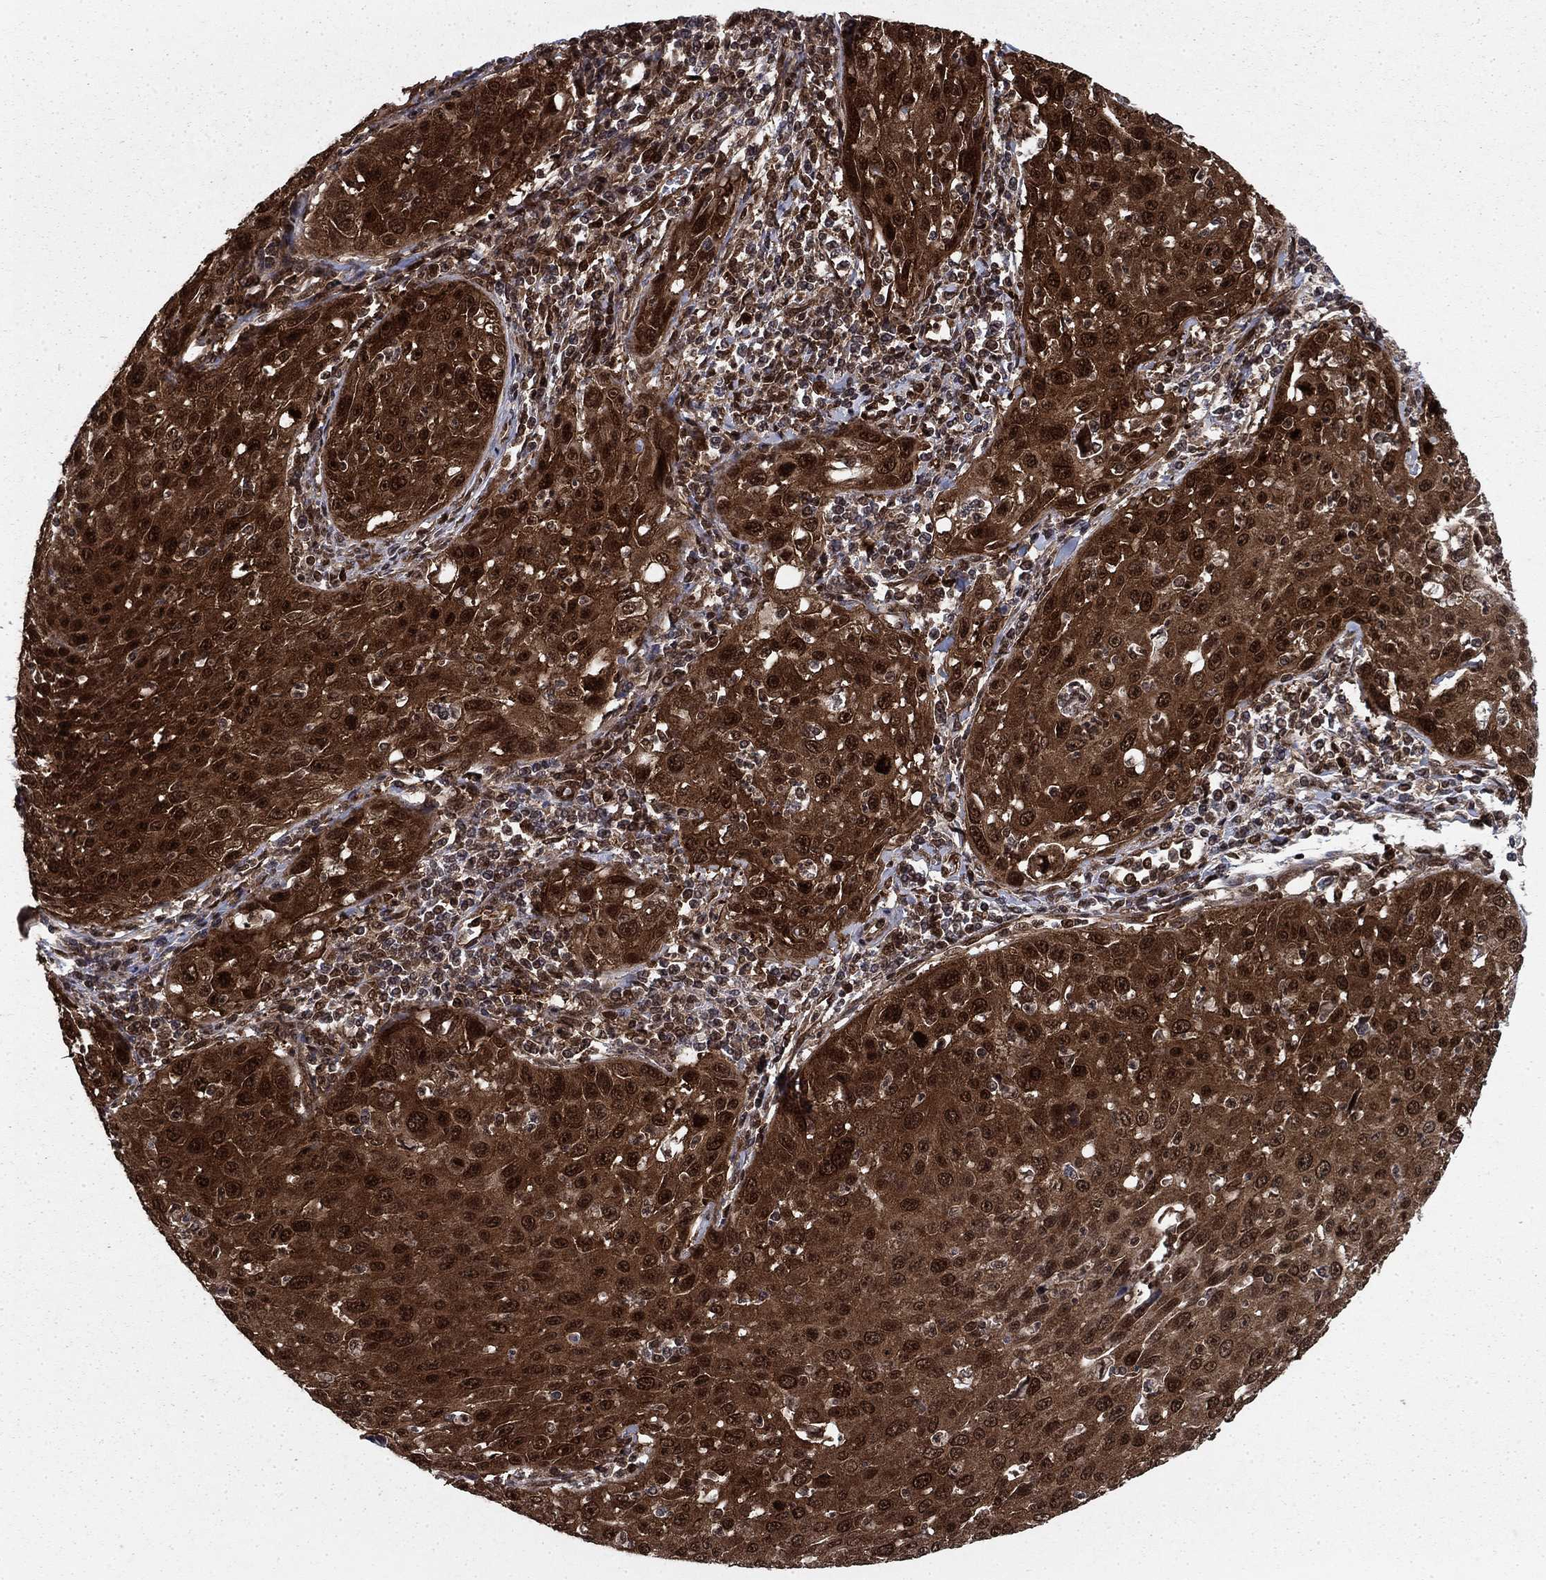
{"staining": {"intensity": "strong", "quantity": ">75%", "location": "cytoplasmic/membranous,nuclear"}, "tissue": "cervical cancer", "cell_type": "Tumor cells", "image_type": "cancer", "snomed": [{"axis": "morphology", "description": "Squamous cell carcinoma, NOS"}, {"axis": "topography", "description": "Cervix"}], "caption": "This is an image of immunohistochemistry staining of cervical cancer, which shows strong expression in the cytoplasmic/membranous and nuclear of tumor cells.", "gene": "DNAJA1", "patient": {"sex": "female", "age": 26}}